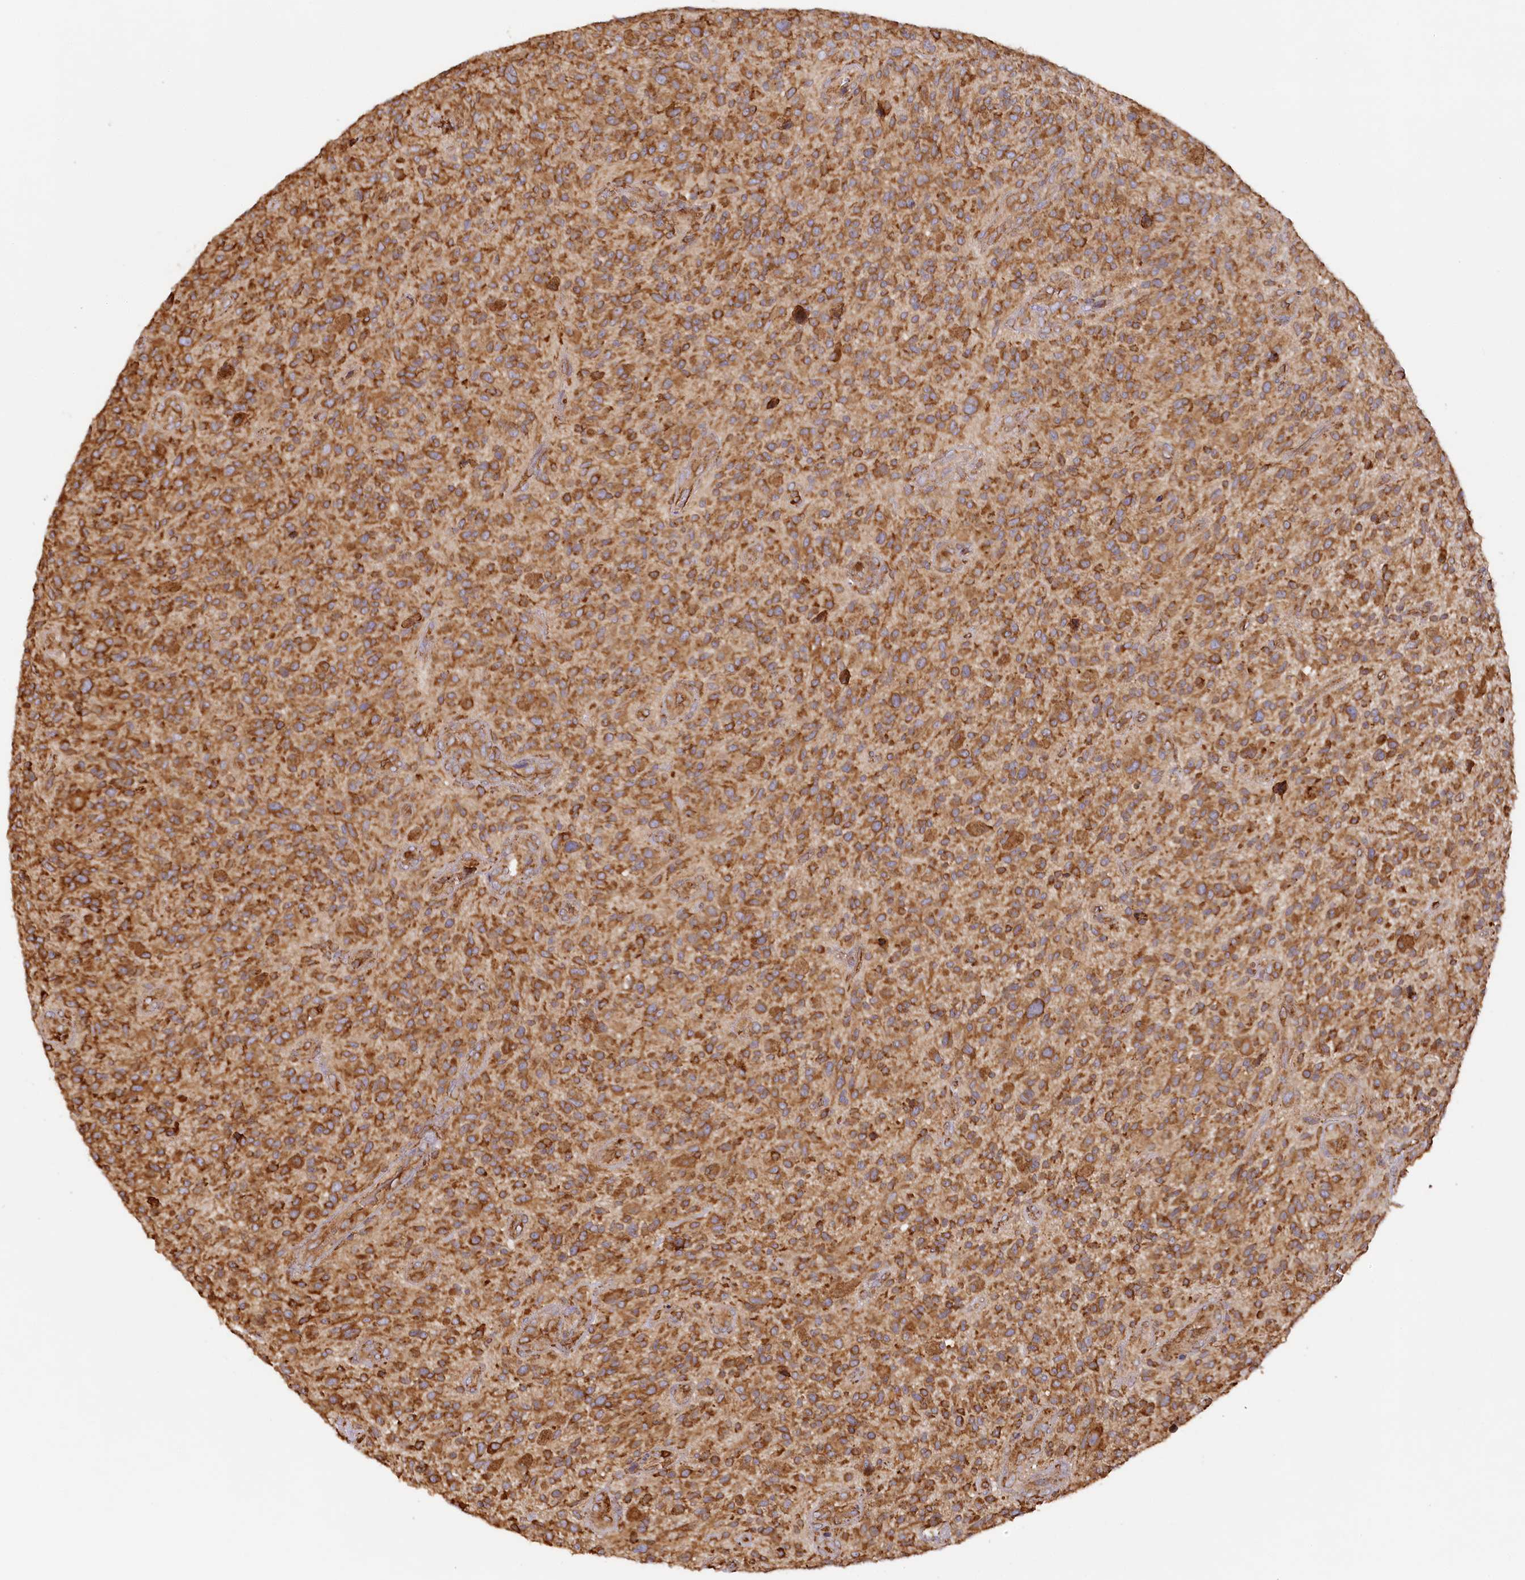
{"staining": {"intensity": "moderate", "quantity": ">75%", "location": "cytoplasmic/membranous"}, "tissue": "glioma", "cell_type": "Tumor cells", "image_type": "cancer", "snomed": [{"axis": "morphology", "description": "Glioma, malignant, High grade"}, {"axis": "topography", "description": "Brain"}], "caption": "High-magnification brightfield microscopy of malignant high-grade glioma stained with DAB (3,3'-diaminobenzidine) (brown) and counterstained with hematoxylin (blue). tumor cells exhibit moderate cytoplasmic/membranous expression is appreciated in about>75% of cells.", "gene": "ACAP2", "patient": {"sex": "male", "age": 47}}